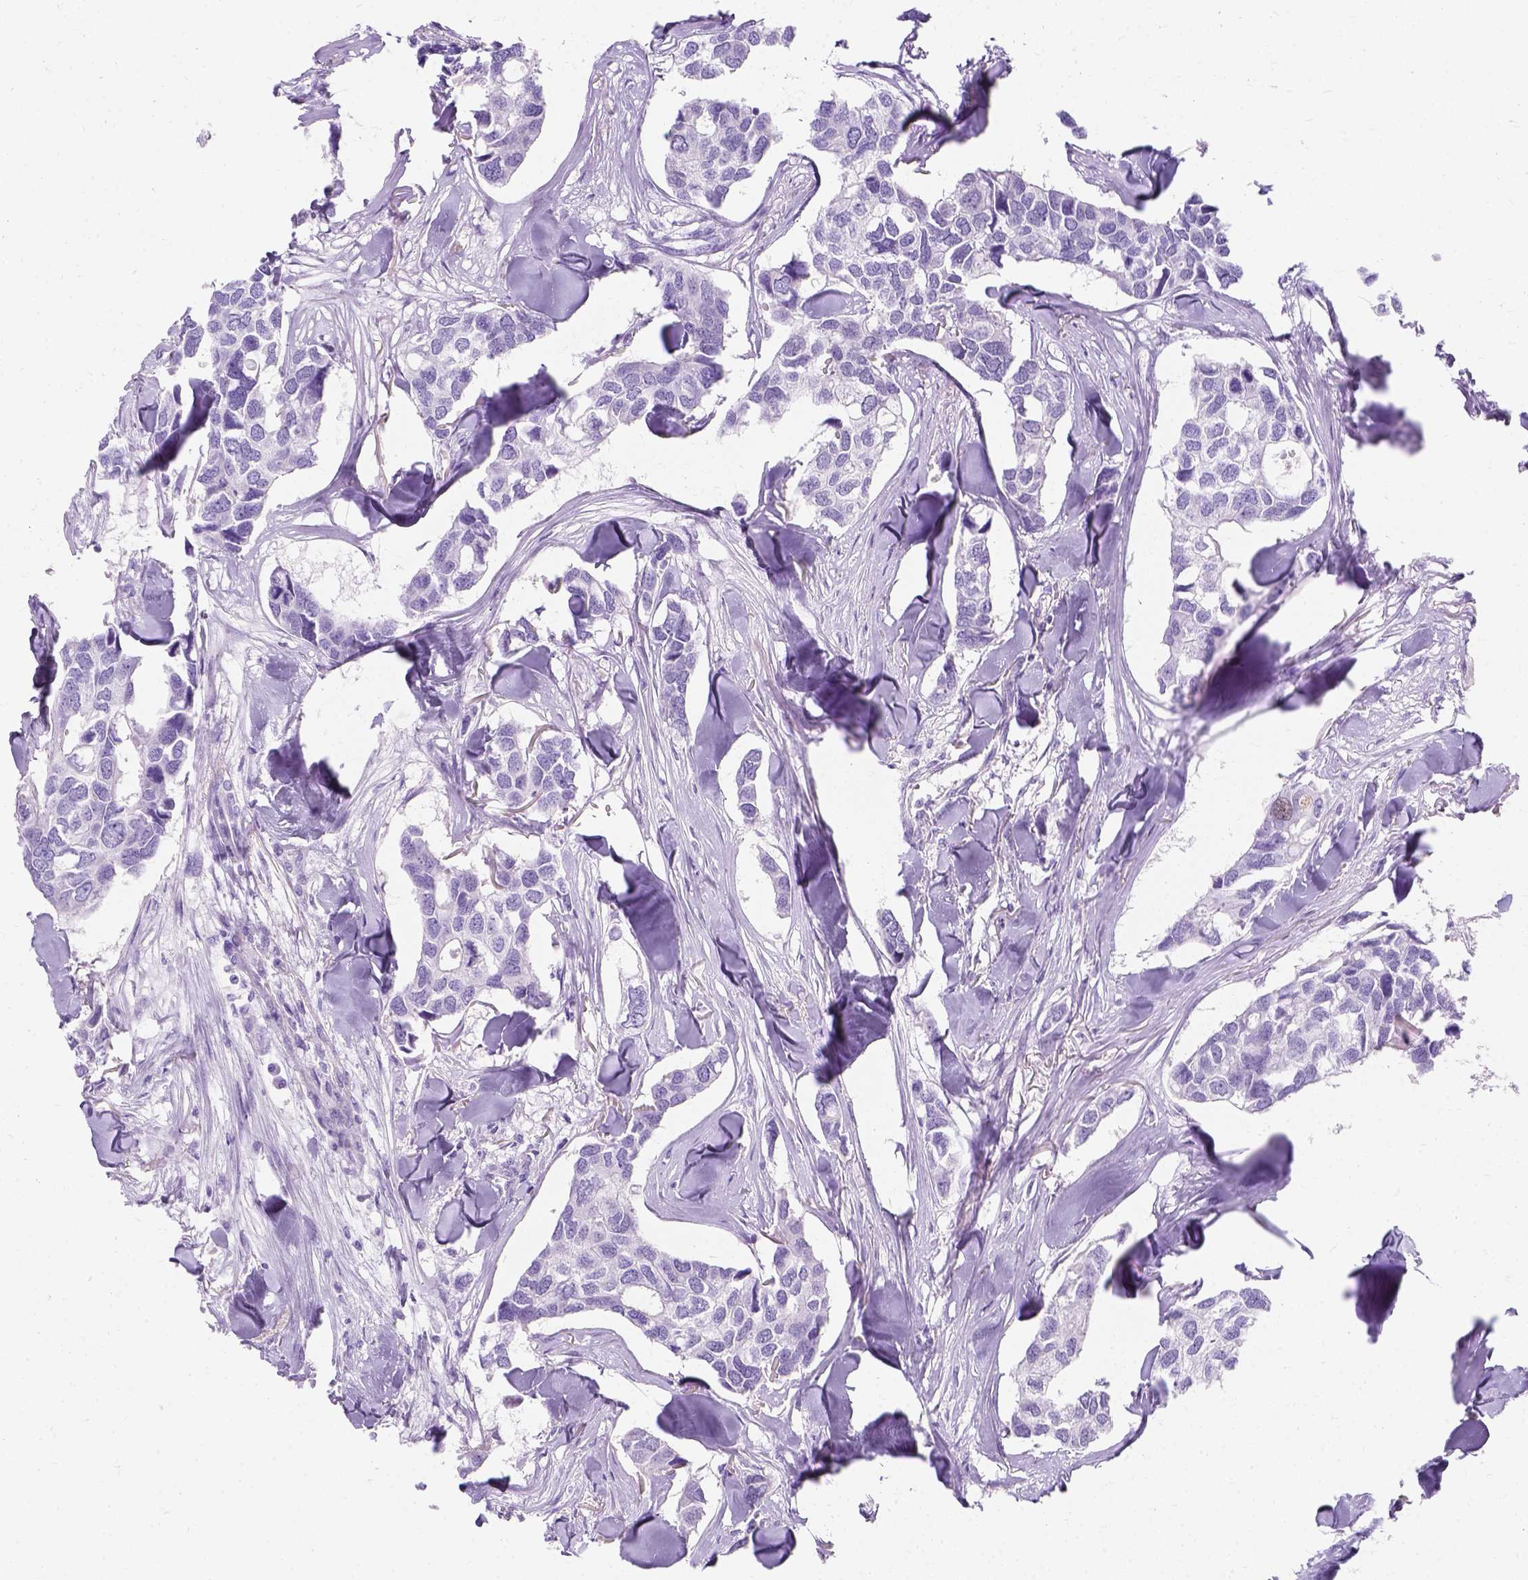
{"staining": {"intensity": "negative", "quantity": "none", "location": "none"}, "tissue": "breast cancer", "cell_type": "Tumor cells", "image_type": "cancer", "snomed": [{"axis": "morphology", "description": "Duct carcinoma"}, {"axis": "topography", "description": "Breast"}], "caption": "Tumor cells show no significant expression in breast cancer (intraductal carcinoma).", "gene": "MYH15", "patient": {"sex": "female", "age": 83}}